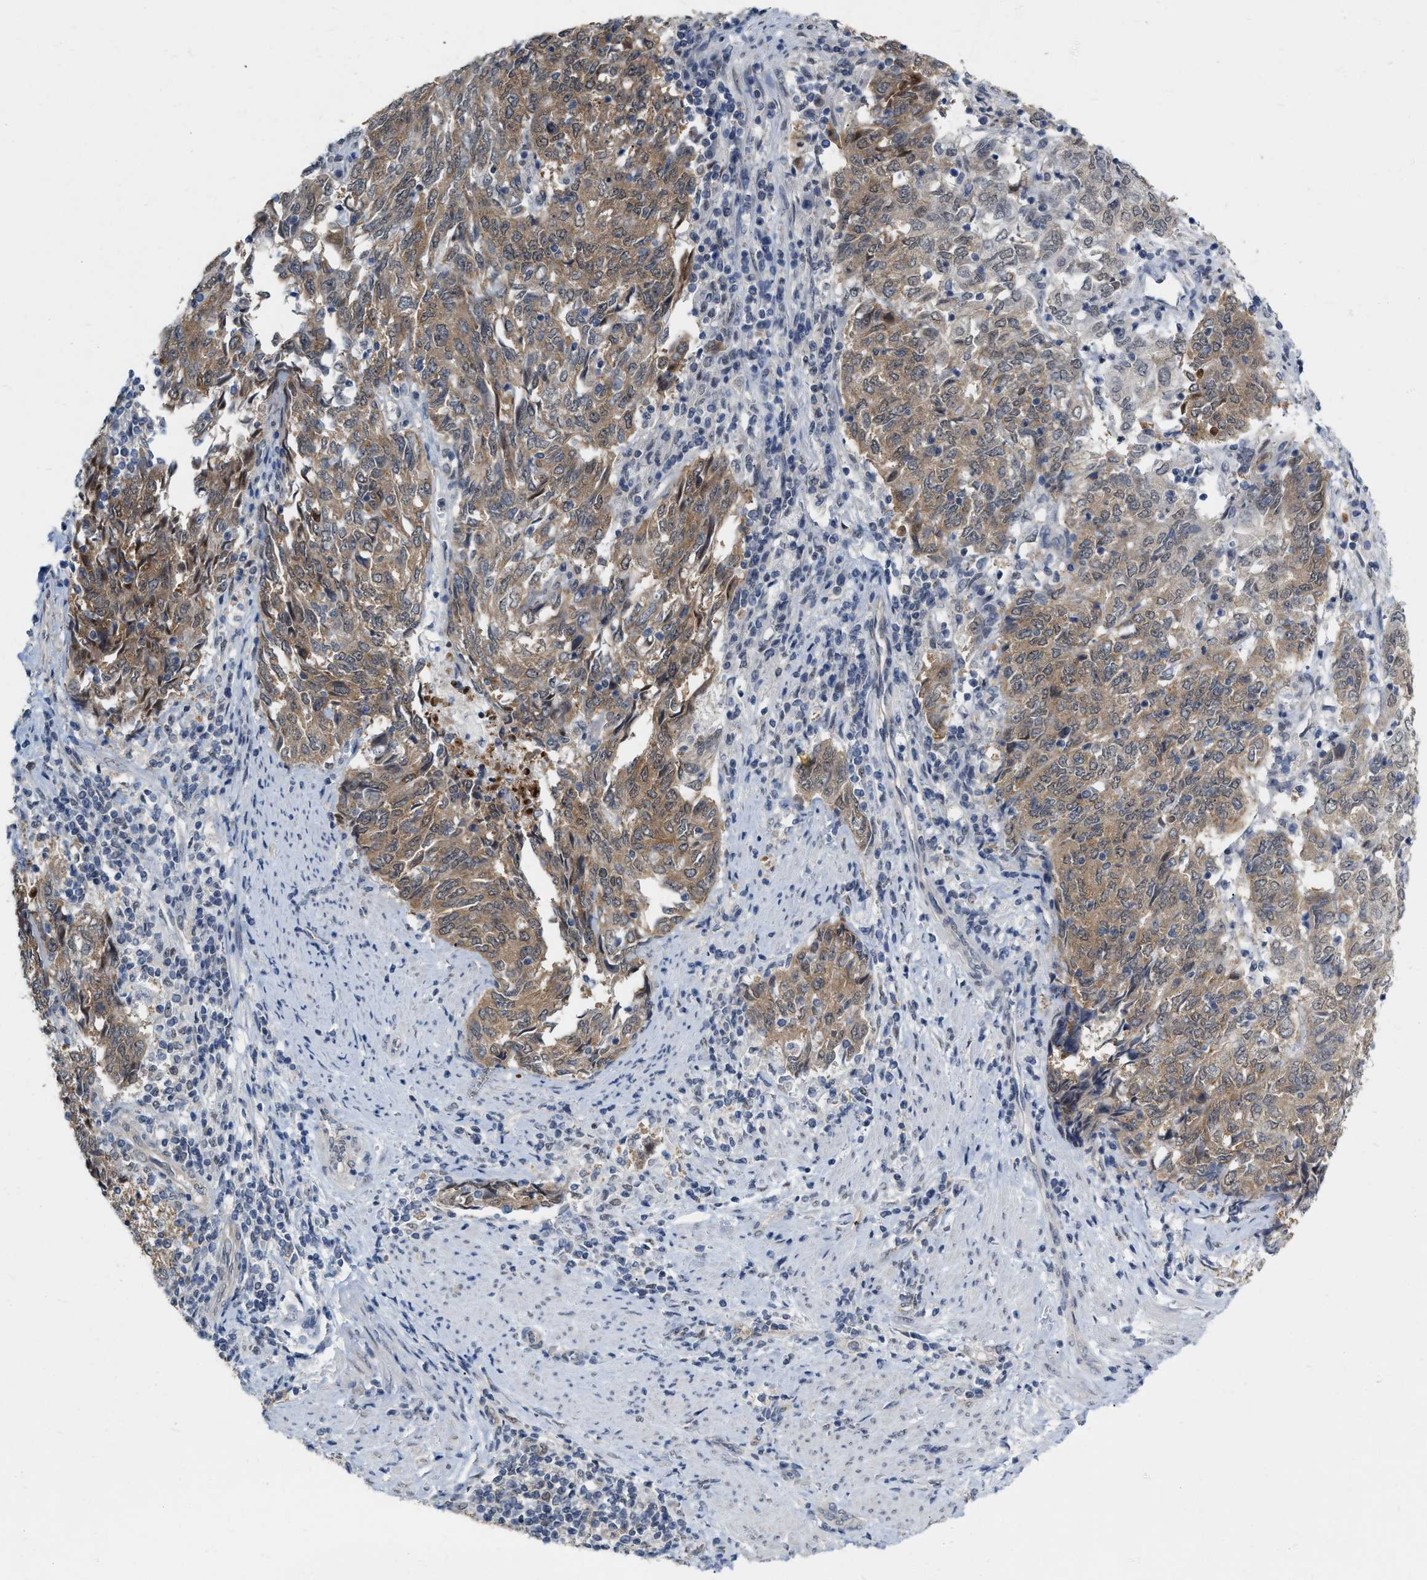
{"staining": {"intensity": "moderate", "quantity": ">75%", "location": "cytoplasmic/membranous"}, "tissue": "endometrial cancer", "cell_type": "Tumor cells", "image_type": "cancer", "snomed": [{"axis": "morphology", "description": "Adenocarcinoma, NOS"}, {"axis": "topography", "description": "Endometrium"}], "caption": "A micrograph of adenocarcinoma (endometrial) stained for a protein displays moderate cytoplasmic/membranous brown staining in tumor cells.", "gene": "RUVBL1", "patient": {"sex": "female", "age": 80}}